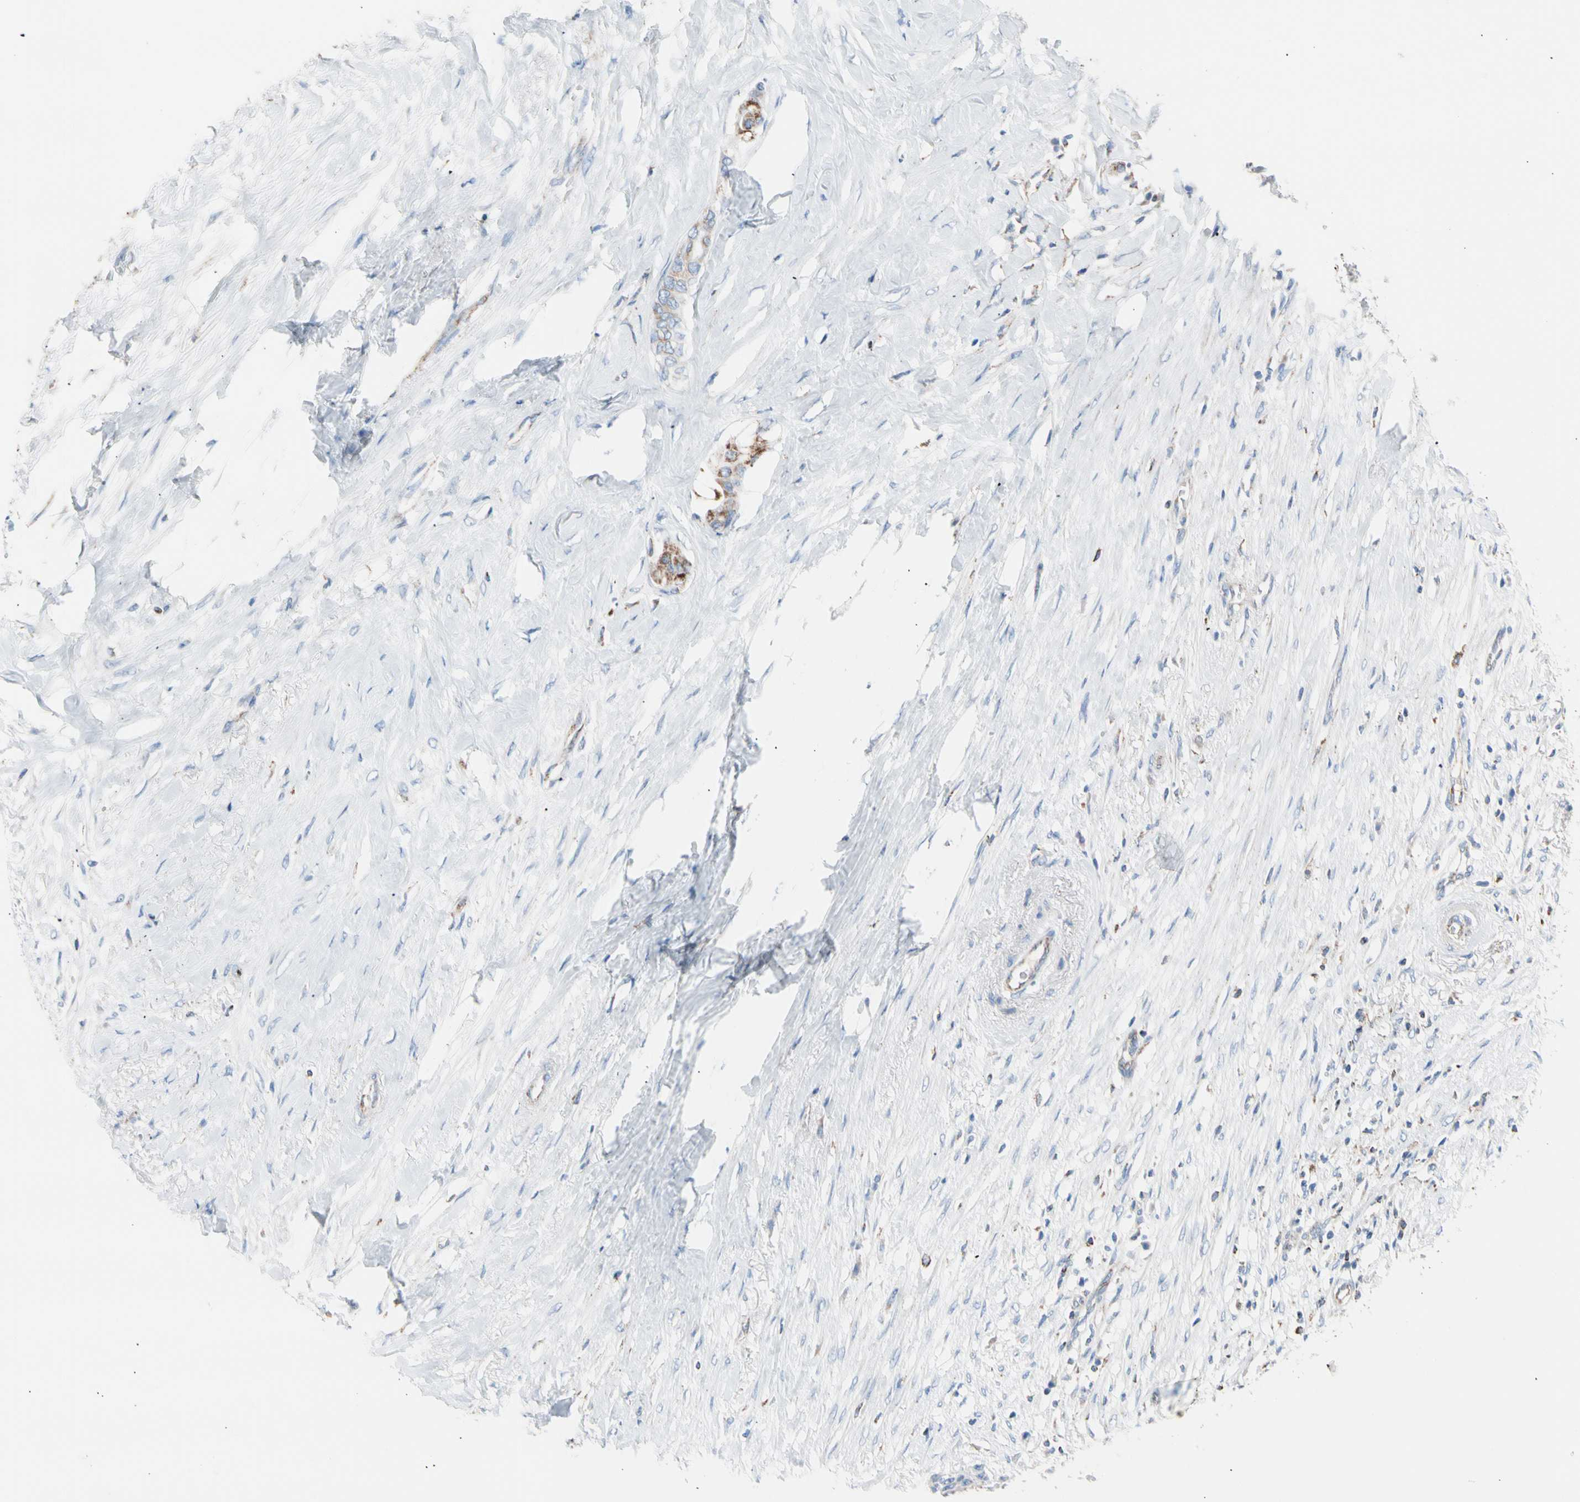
{"staining": {"intensity": "strong", "quantity": ">75%", "location": "cytoplasmic/membranous"}, "tissue": "colorectal cancer", "cell_type": "Tumor cells", "image_type": "cancer", "snomed": [{"axis": "morphology", "description": "Normal tissue, NOS"}, {"axis": "morphology", "description": "Adenocarcinoma, NOS"}, {"axis": "topography", "description": "Colon"}], "caption": "A brown stain shows strong cytoplasmic/membranous expression of a protein in human colorectal cancer (adenocarcinoma) tumor cells. The protein is stained brown, and the nuclei are stained in blue (DAB (3,3'-diaminobenzidine) IHC with brightfield microscopy, high magnification).", "gene": "HK1", "patient": {"sex": "male", "age": 82}}